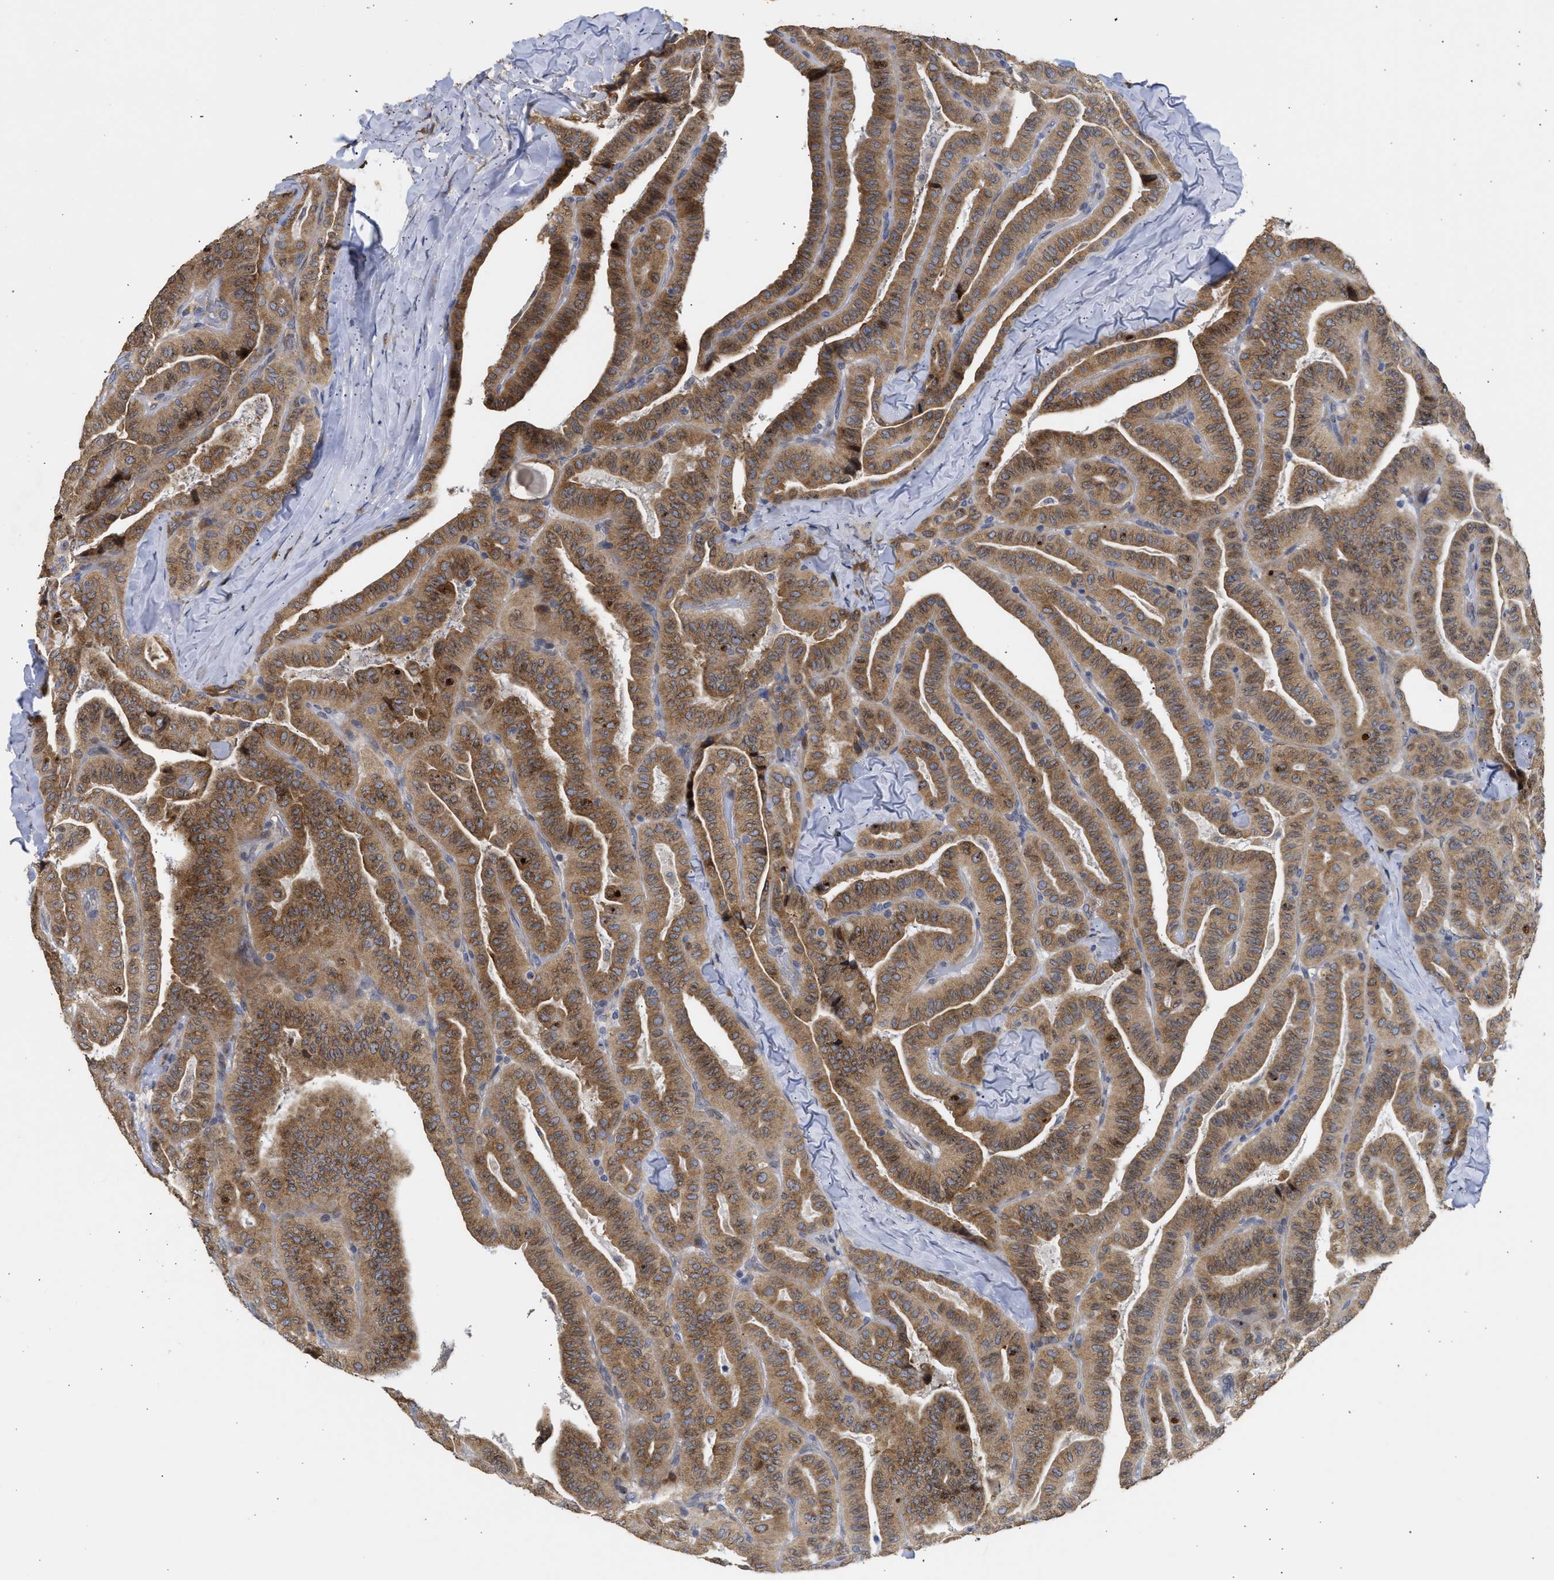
{"staining": {"intensity": "moderate", "quantity": ">75%", "location": "cytoplasmic/membranous"}, "tissue": "thyroid cancer", "cell_type": "Tumor cells", "image_type": "cancer", "snomed": [{"axis": "morphology", "description": "Papillary adenocarcinoma, NOS"}, {"axis": "topography", "description": "Thyroid gland"}], "caption": "Thyroid cancer stained for a protein (brown) shows moderate cytoplasmic/membranous positive positivity in about >75% of tumor cells.", "gene": "TMED1", "patient": {"sex": "male", "age": 77}}